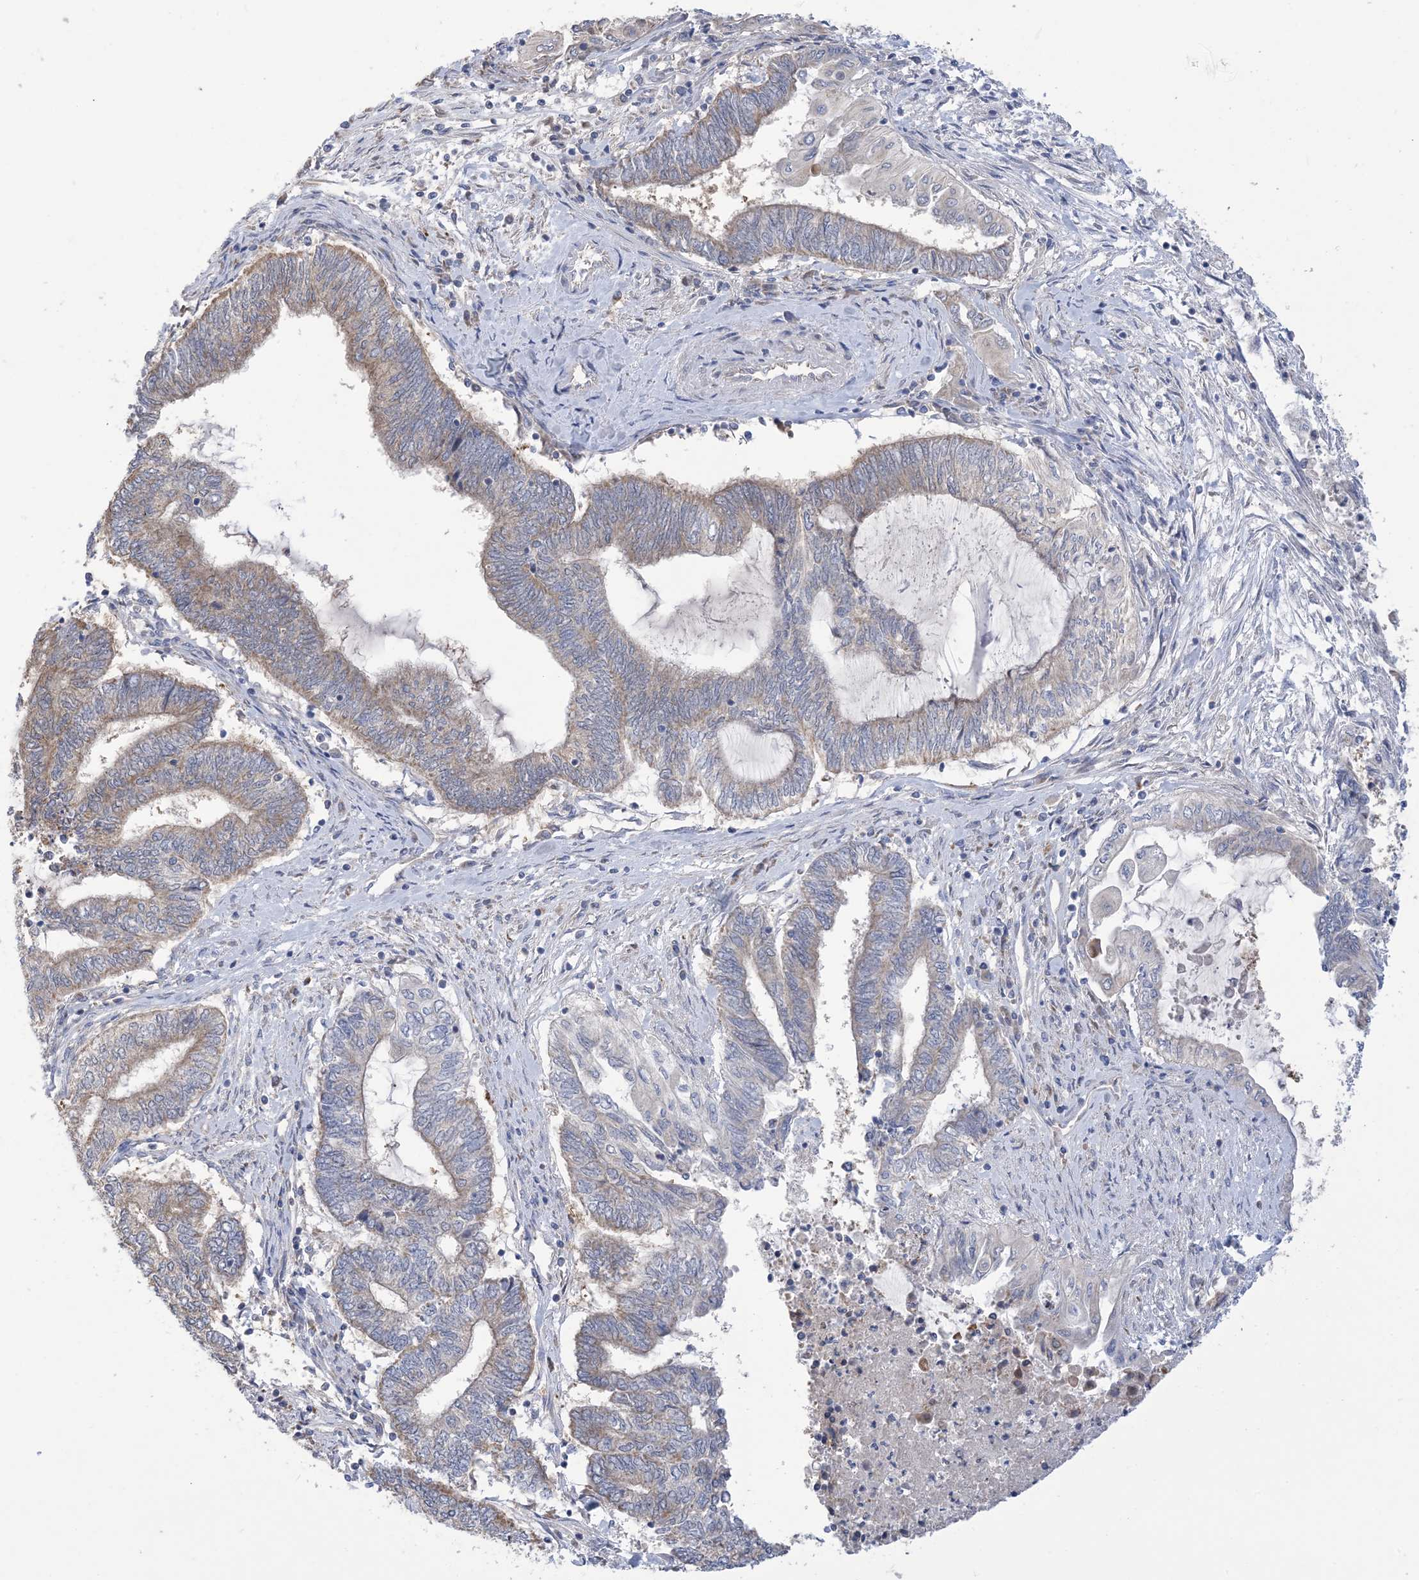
{"staining": {"intensity": "weak", "quantity": "25%-75%", "location": "cytoplasmic/membranous"}, "tissue": "endometrial cancer", "cell_type": "Tumor cells", "image_type": "cancer", "snomed": [{"axis": "morphology", "description": "Adenocarcinoma, NOS"}, {"axis": "topography", "description": "Uterus"}, {"axis": "topography", "description": "Endometrium"}], "caption": "Immunohistochemical staining of endometrial adenocarcinoma exhibits low levels of weak cytoplasmic/membranous staining in approximately 25%-75% of tumor cells. The protein of interest is shown in brown color, while the nuclei are stained blue.", "gene": "CLEC16A", "patient": {"sex": "female", "age": 70}}